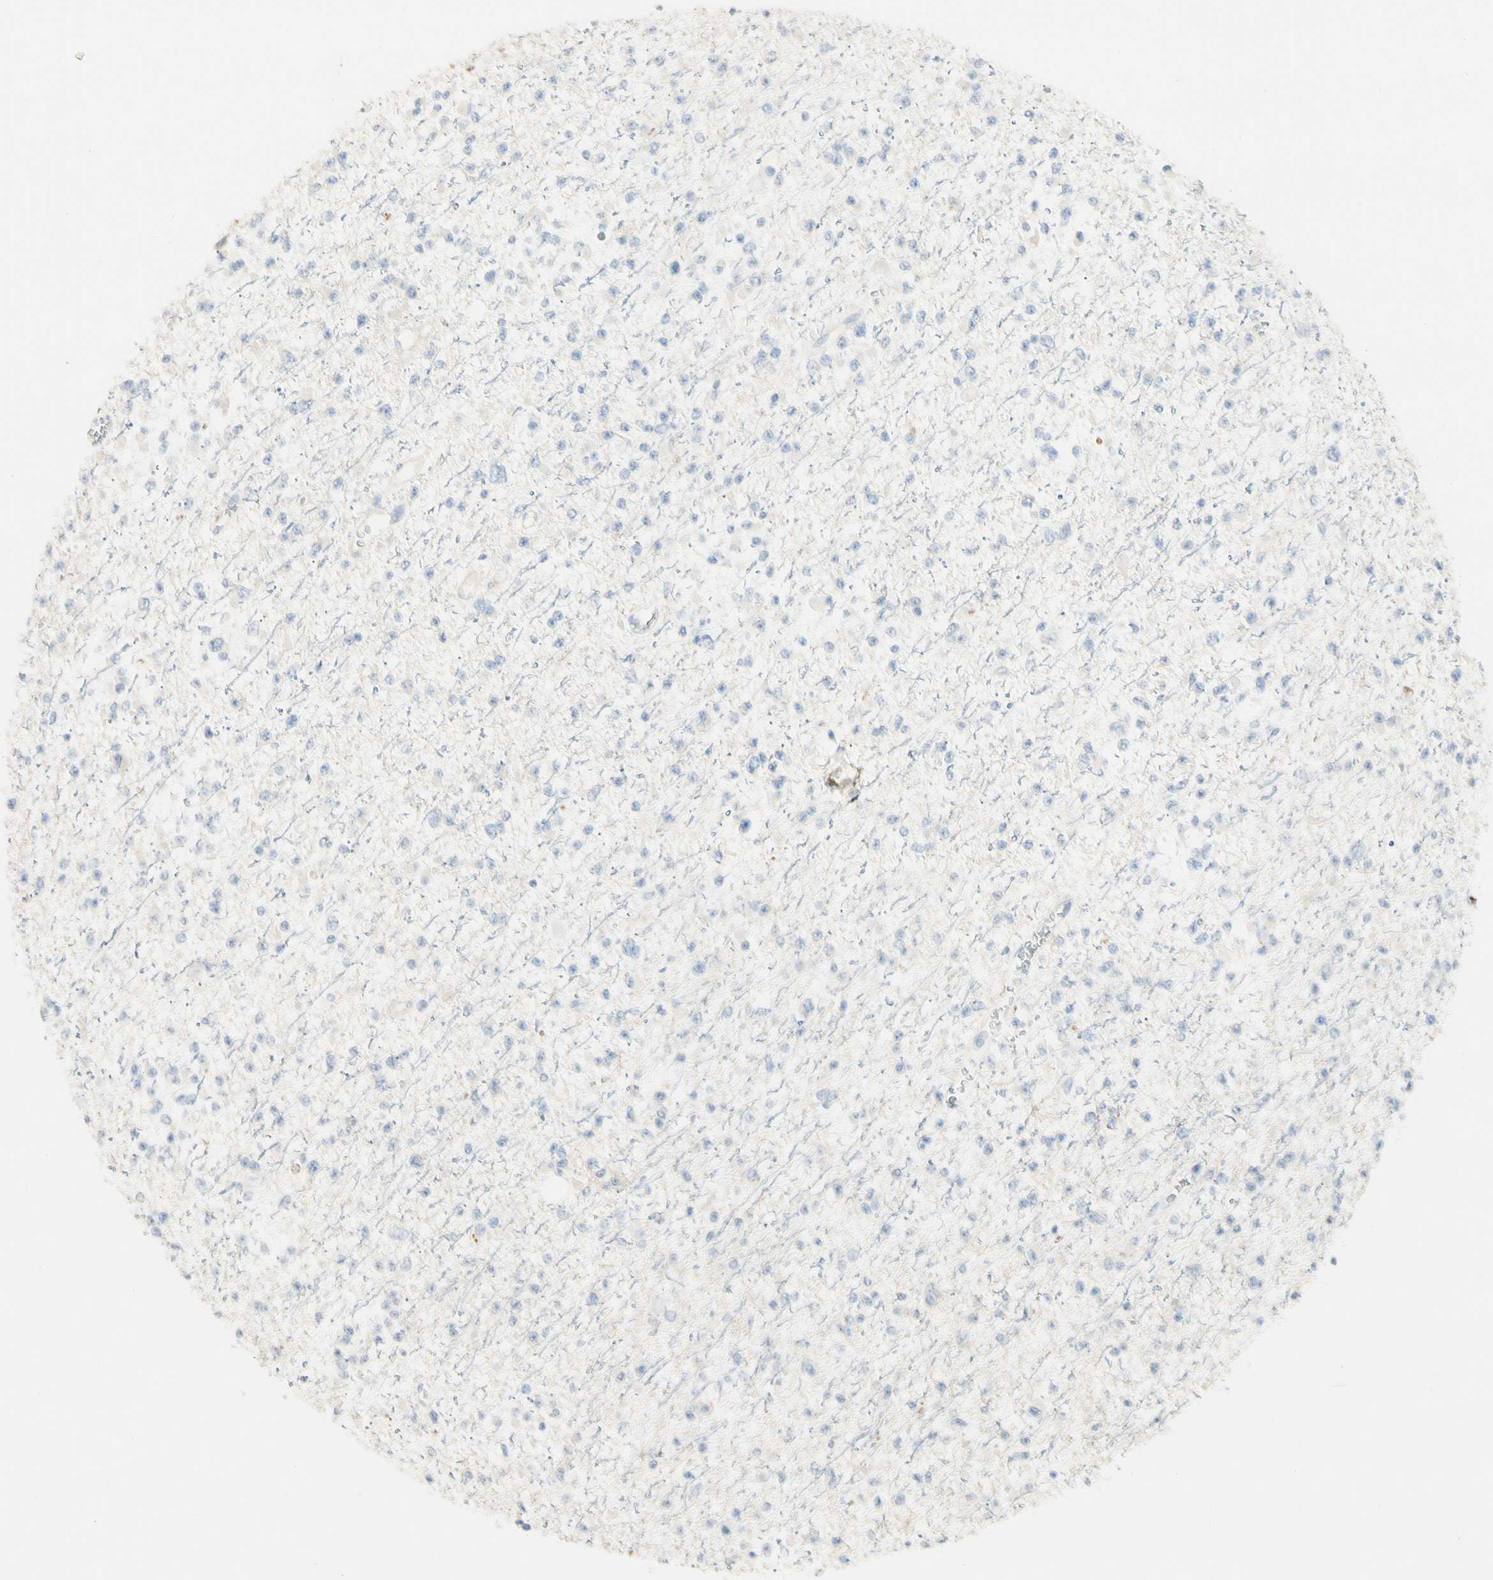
{"staining": {"intensity": "negative", "quantity": "none", "location": "none"}, "tissue": "glioma", "cell_type": "Tumor cells", "image_type": "cancer", "snomed": [{"axis": "morphology", "description": "Glioma, malignant, Low grade"}, {"axis": "topography", "description": "Brain"}], "caption": "Immunohistochemical staining of malignant glioma (low-grade) shows no significant staining in tumor cells. Brightfield microscopy of IHC stained with DAB (brown) and hematoxylin (blue), captured at high magnification.", "gene": "ALDH18A1", "patient": {"sex": "female", "age": 22}}